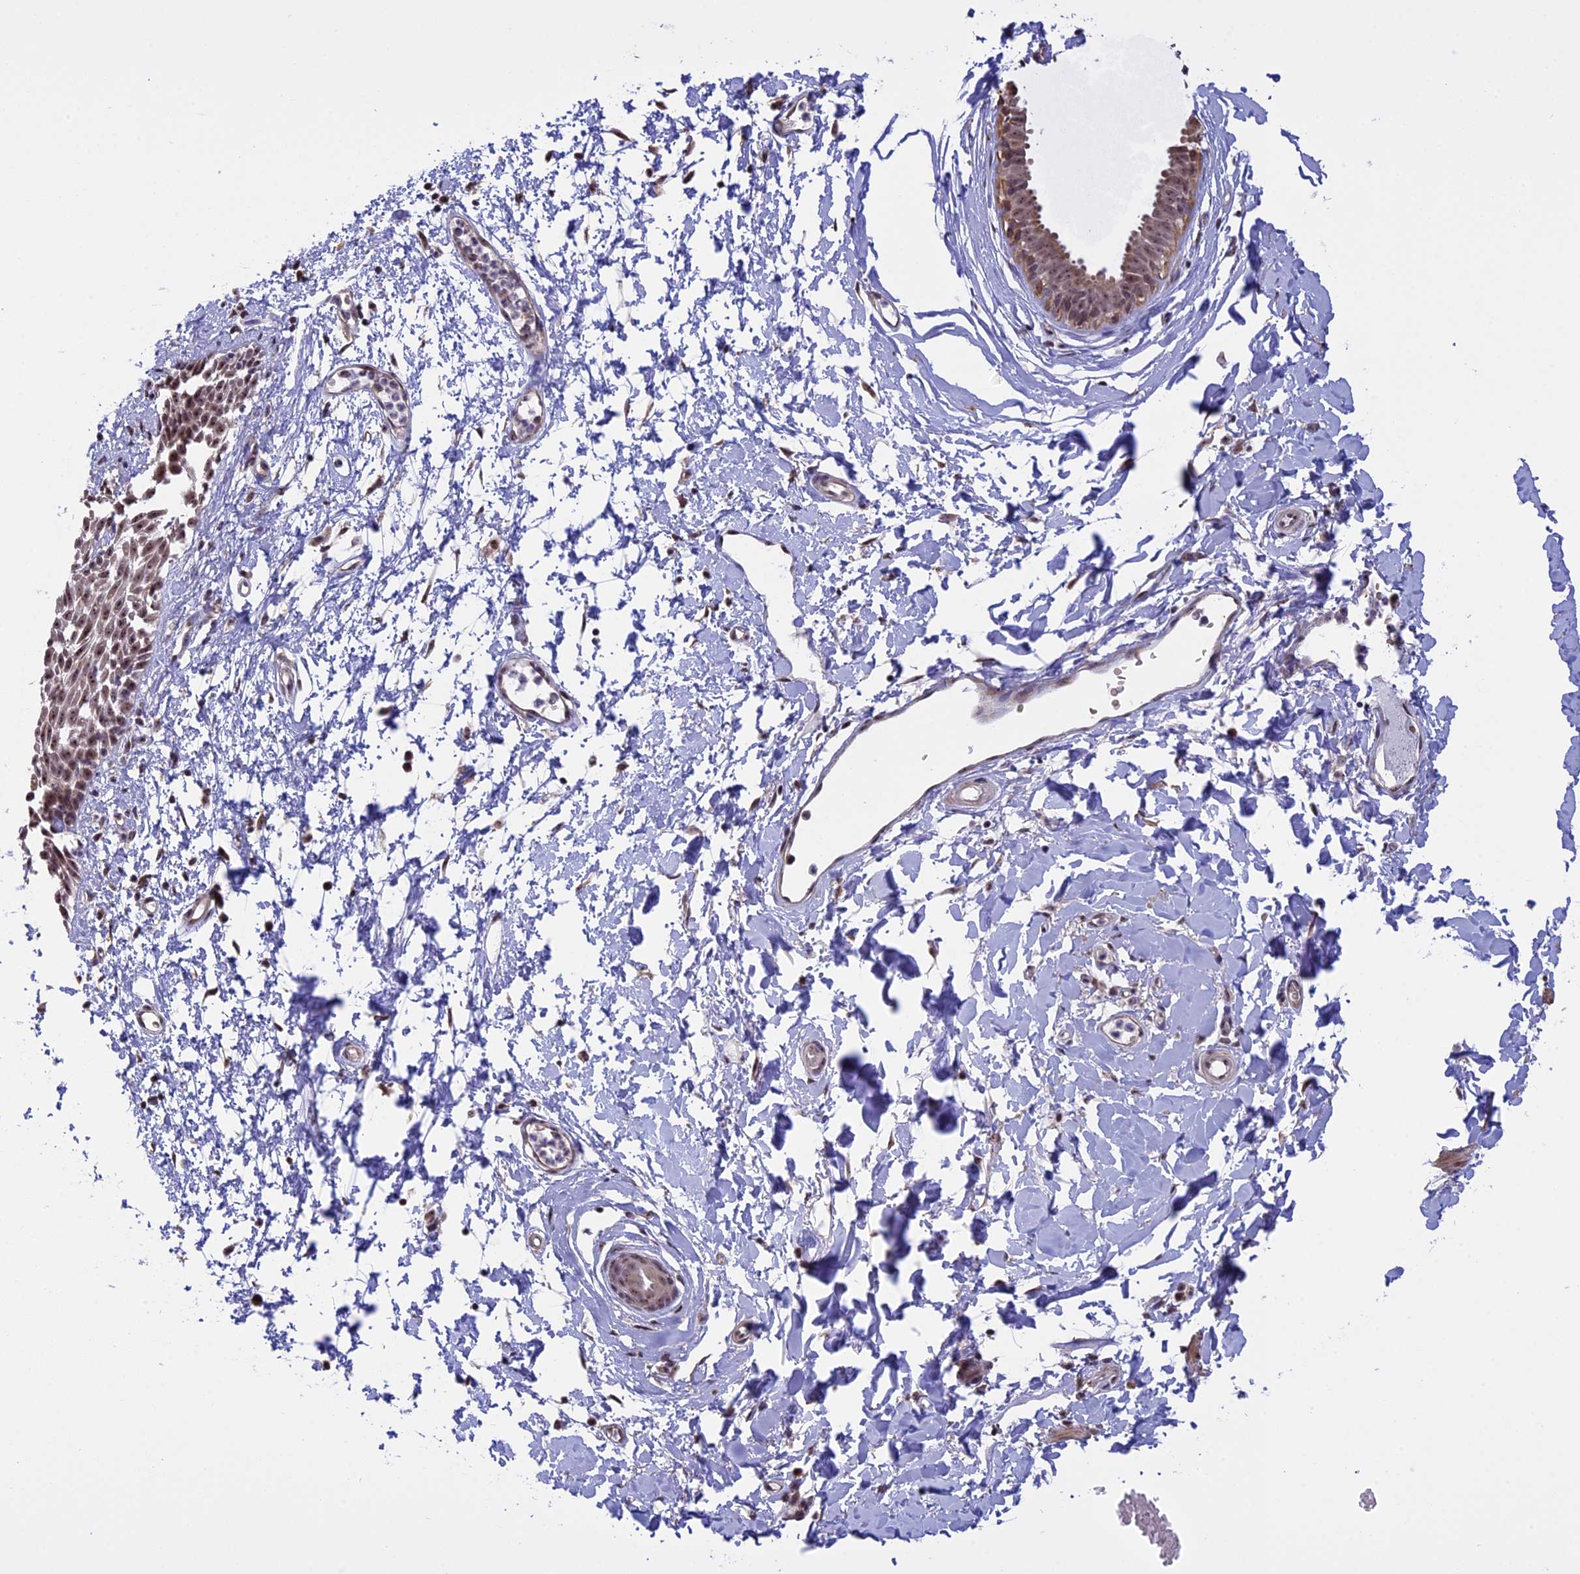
{"staining": {"intensity": "weak", "quantity": "25%-75%", "location": "nuclear"}, "tissue": "skin", "cell_type": "Epidermal cells", "image_type": "normal", "snomed": [{"axis": "morphology", "description": "Normal tissue, NOS"}, {"axis": "topography", "description": "Vulva"}], "caption": "Protein expression analysis of unremarkable human skin reveals weak nuclear staining in about 25%-75% of epidermal cells. Nuclei are stained in blue.", "gene": "MGA", "patient": {"sex": "female", "age": 68}}